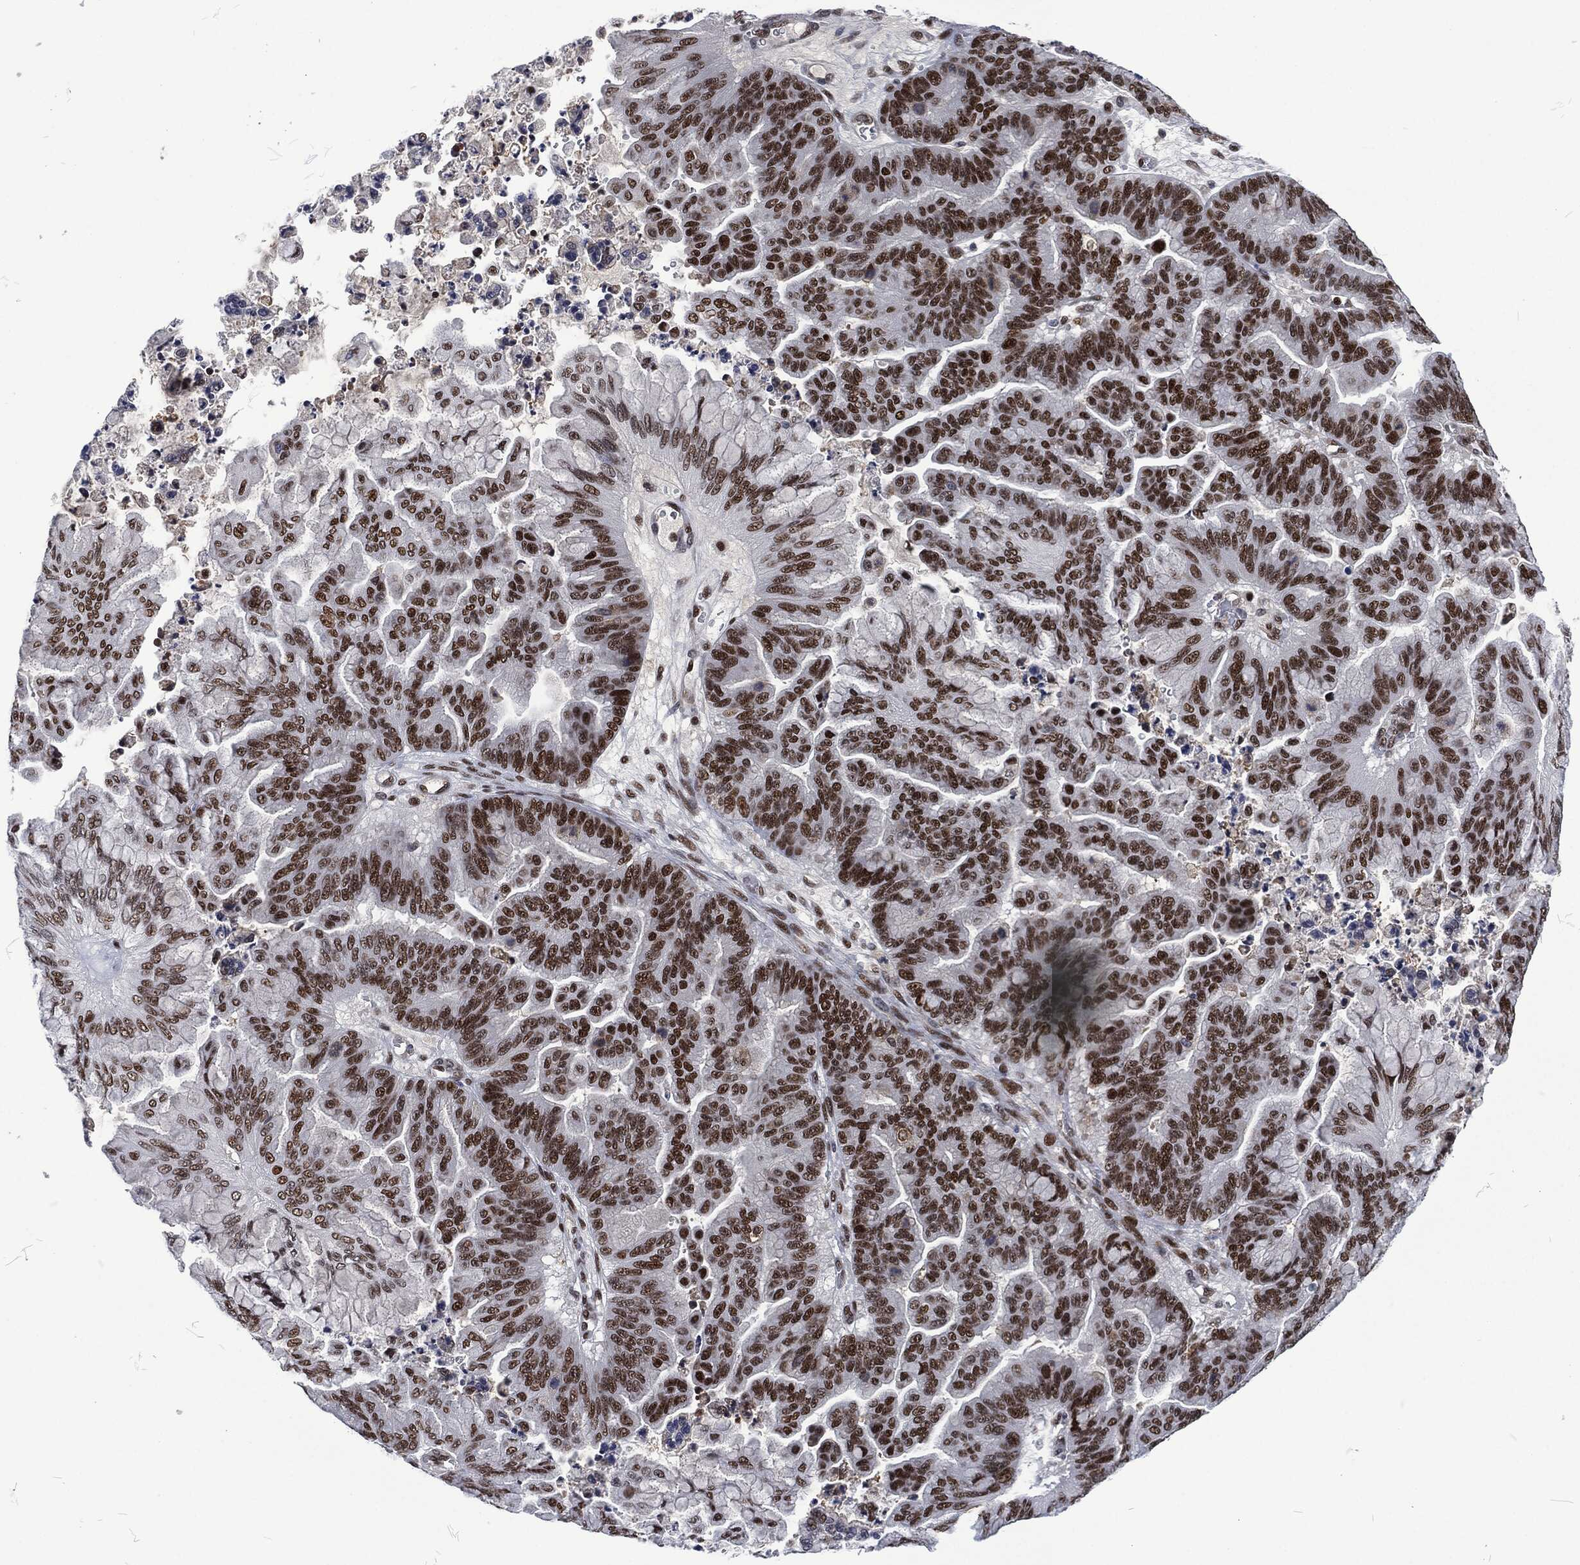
{"staining": {"intensity": "strong", "quantity": "25%-75%", "location": "nuclear"}, "tissue": "ovarian cancer", "cell_type": "Tumor cells", "image_type": "cancer", "snomed": [{"axis": "morphology", "description": "Cystadenocarcinoma, mucinous, NOS"}, {"axis": "topography", "description": "Ovary"}], "caption": "Brown immunohistochemical staining in human ovarian cancer (mucinous cystadenocarcinoma) demonstrates strong nuclear positivity in about 25%-75% of tumor cells. (Stains: DAB (3,3'-diaminobenzidine) in brown, nuclei in blue, Microscopy: brightfield microscopy at high magnification).", "gene": "DCPS", "patient": {"sex": "female", "age": 67}}